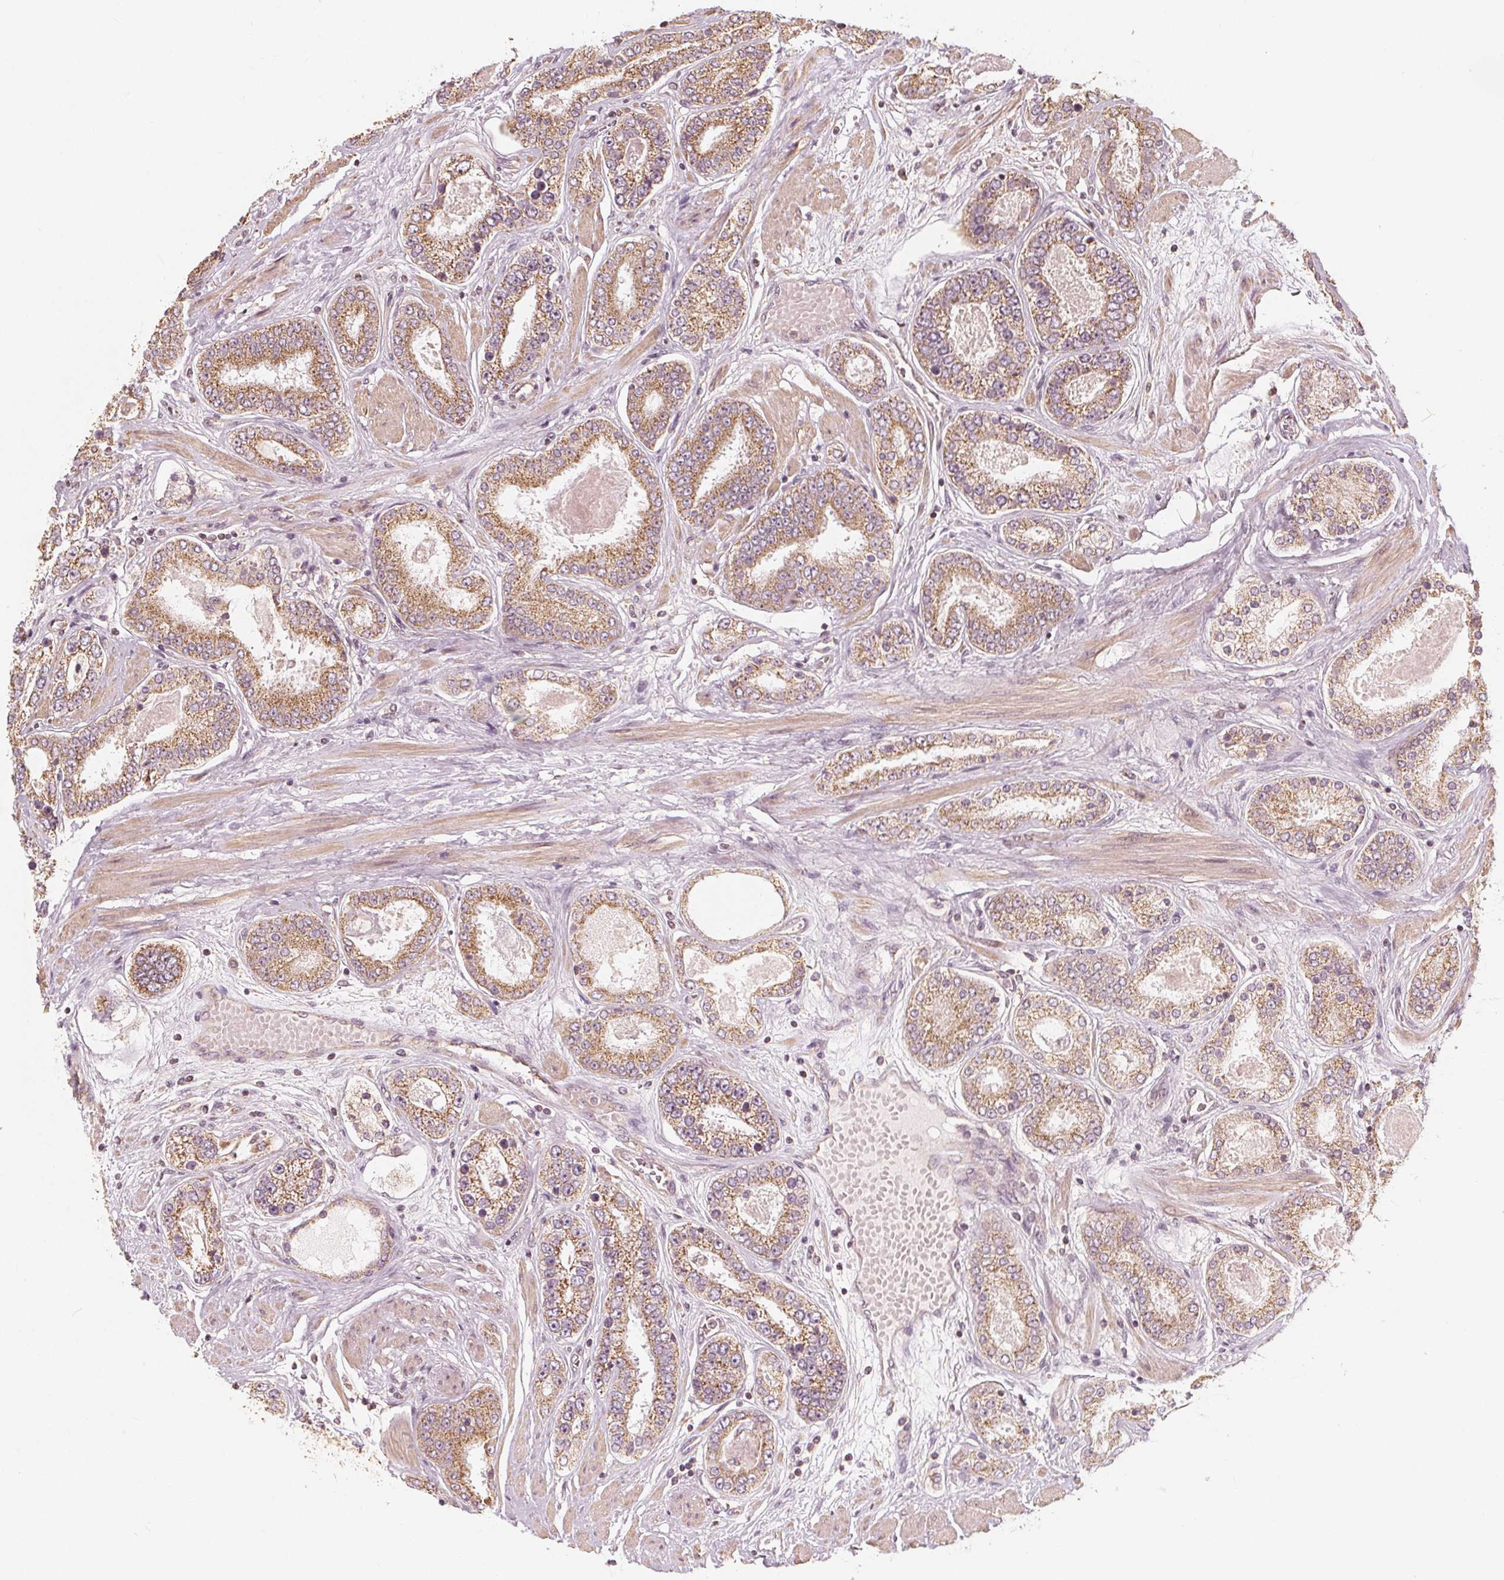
{"staining": {"intensity": "moderate", "quantity": "25%-75%", "location": "cytoplasmic/membranous"}, "tissue": "prostate cancer", "cell_type": "Tumor cells", "image_type": "cancer", "snomed": [{"axis": "morphology", "description": "Adenocarcinoma, High grade"}, {"axis": "topography", "description": "Prostate"}], "caption": "Prostate high-grade adenocarcinoma was stained to show a protein in brown. There is medium levels of moderate cytoplasmic/membranous positivity in approximately 25%-75% of tumor cells.", "gene": "PEX26", "patient": {"sex": "male", "age": 63}}